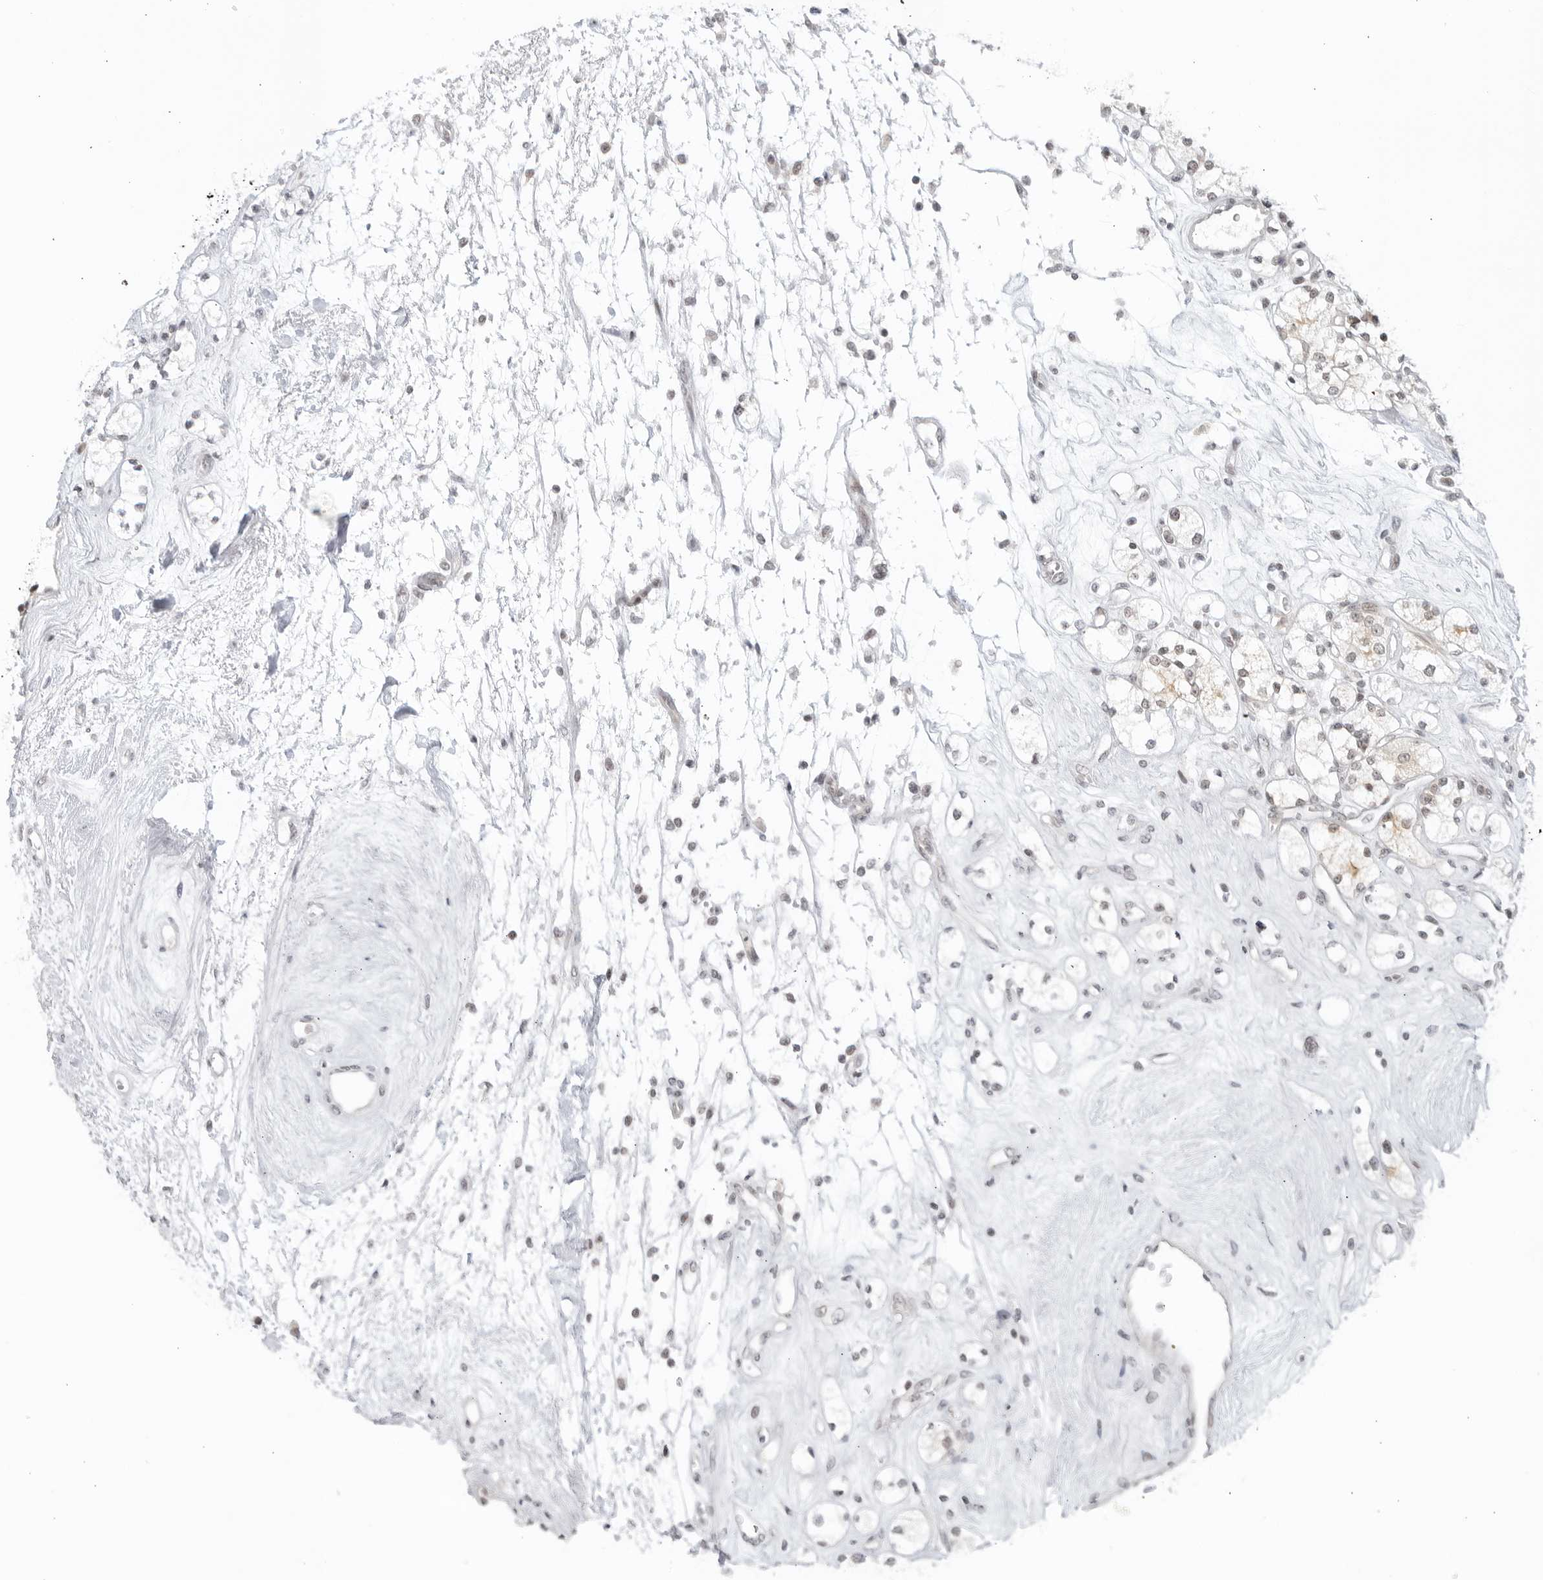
{"staining": {"intensity": "weak", "quantity": "<25%", "location": "cytoplasmic/membranous"}, "tissue": "renal cancer", "cell_type": "Tumor cells", "image_type": "cancer", "snomed": [{"axis": "morphology", "description": "Adenocarcinoma, NOS"}, {"axis": "topography", "description": "Kidney"}], "caption": "Immunohistochemistry of human renal cancer reveals no expression in tumor cells.", "gene": "RAB11FIP3", "patient": {"sex": "male", "age": 77}}